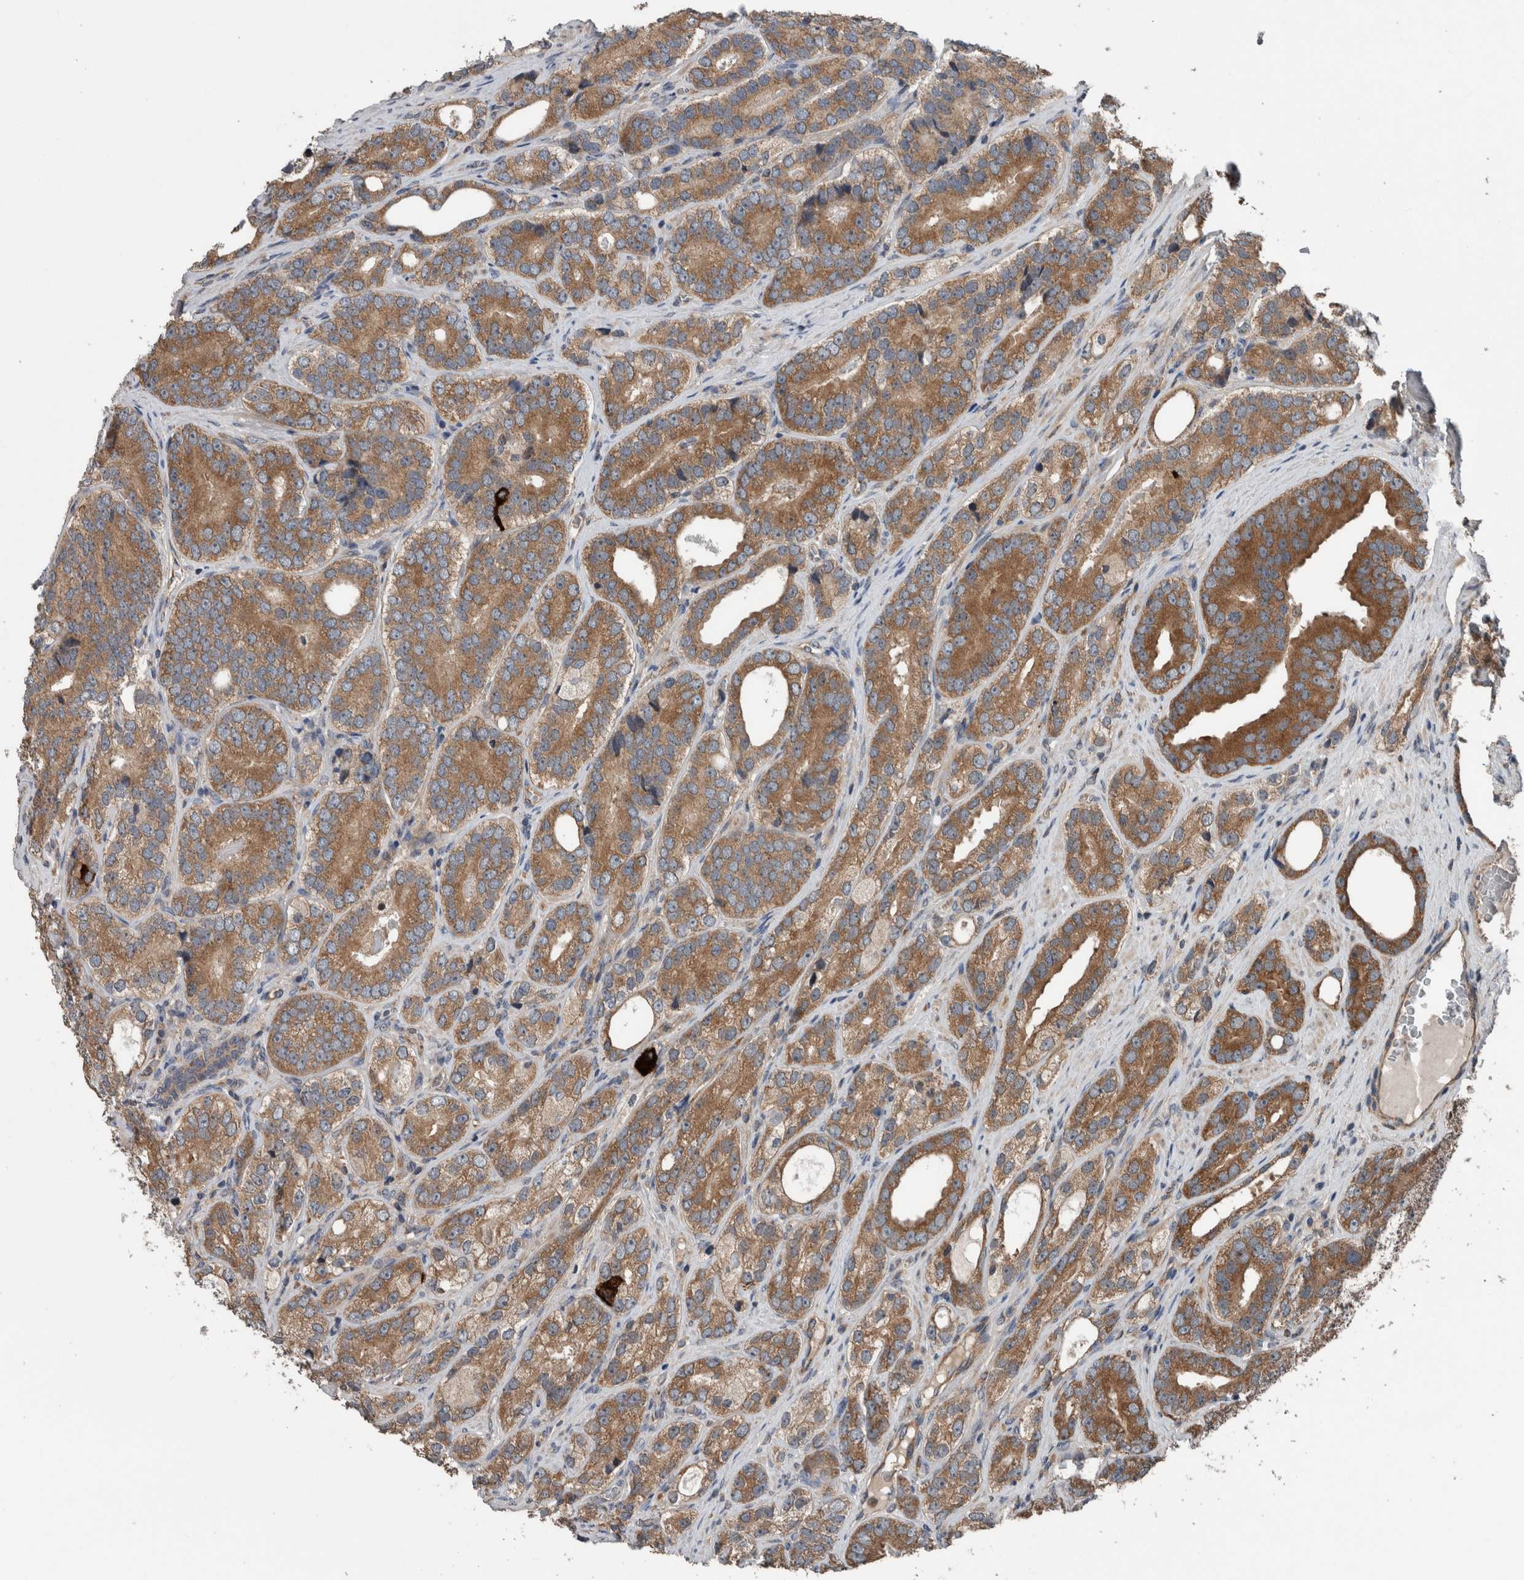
{"staining": {"intensity": "moderate", "quantity": ">75%", "location": "cytoplasmic/membranous"}, "tissue": "prostate cancer", "cell_type": "Tumor cells", "image_type": "cancer", "snomed": [{"axis": "morphology", "description": "Adenocarcinoma, High grade"}, {"axis": "topography", "description": "Prostate"}], "caption": "Tumor cells reveal medium levels of moderate cytoplasmic/membranous positivity in approximately >75% of cells in human adenocarcinoma (high-grade) (prostate). The staining was performed using DAB to visualize the protein expression in brown, while the nuclei were stained in blue with hematoxylin (Magnification: 20x).", "gene": "RIOK3", "patient": {"sex": "male", "age": 56}}